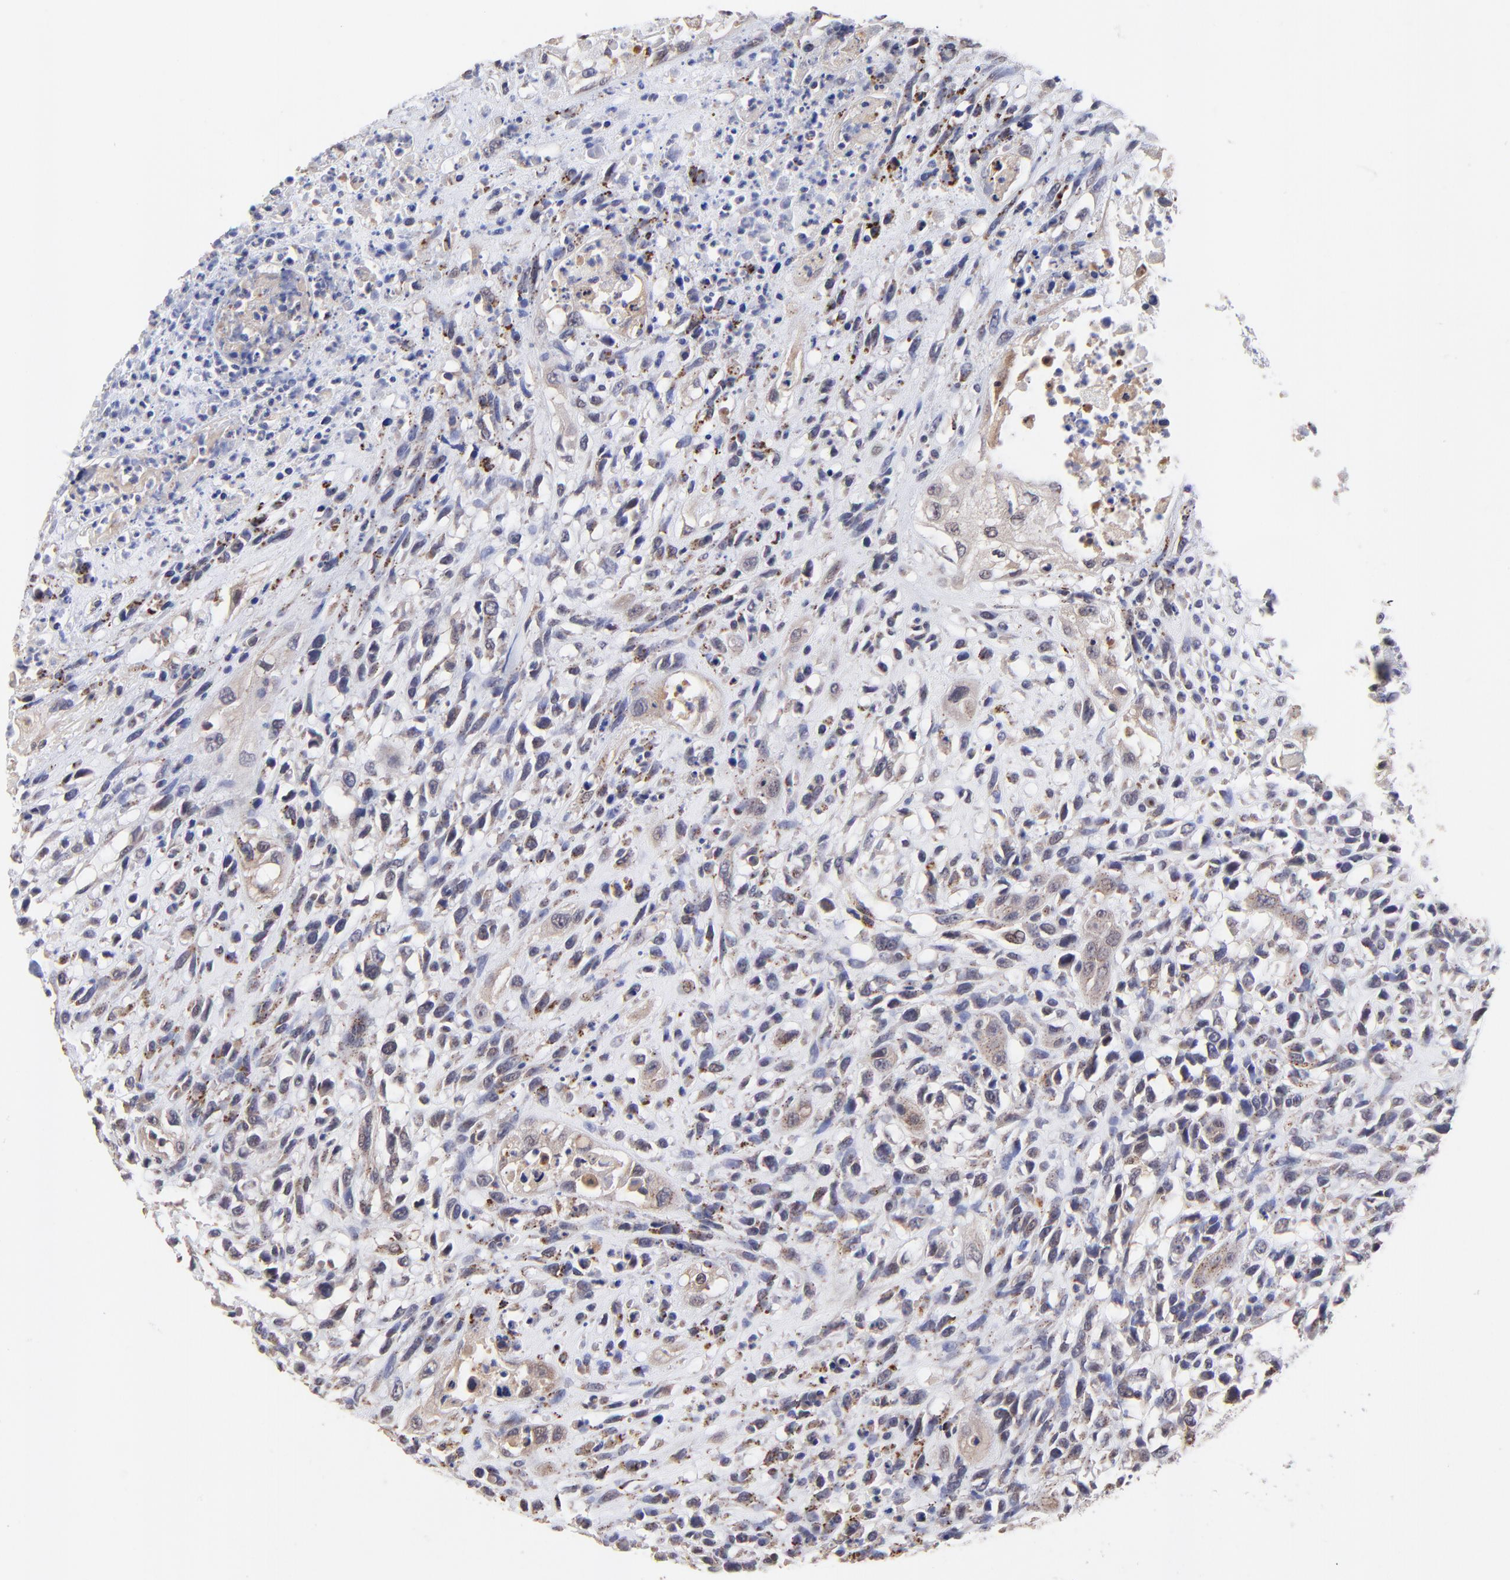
{"staining": {"intensity": "weak", "quantity": "25%-75%", "location": "cytoplasmic/membranous"}, "tissue": "head and neck cancer", "cell_type": "Tumor cells", "image_type": "cancer", "snomed": [{"axis": "morphology", "description": "Necrosis, NOS"}, {"axis": "morphology", "description": "Neoplasm, malignant, NOS"}, {"axis": "topography", "description": "Salivary gland"}, {"axis": "topography", "description": "Head-Neck"}], "caption": "Tumor cells show low levels of weak cytoplasmic/membranous positivity in approximately 25%-75% of cells in human head and neck cancer (malignant neoplasm). Nuclei are stained in blue.", "gene": "ZNF747", "patient": {"sex": "male", "age": 43}}